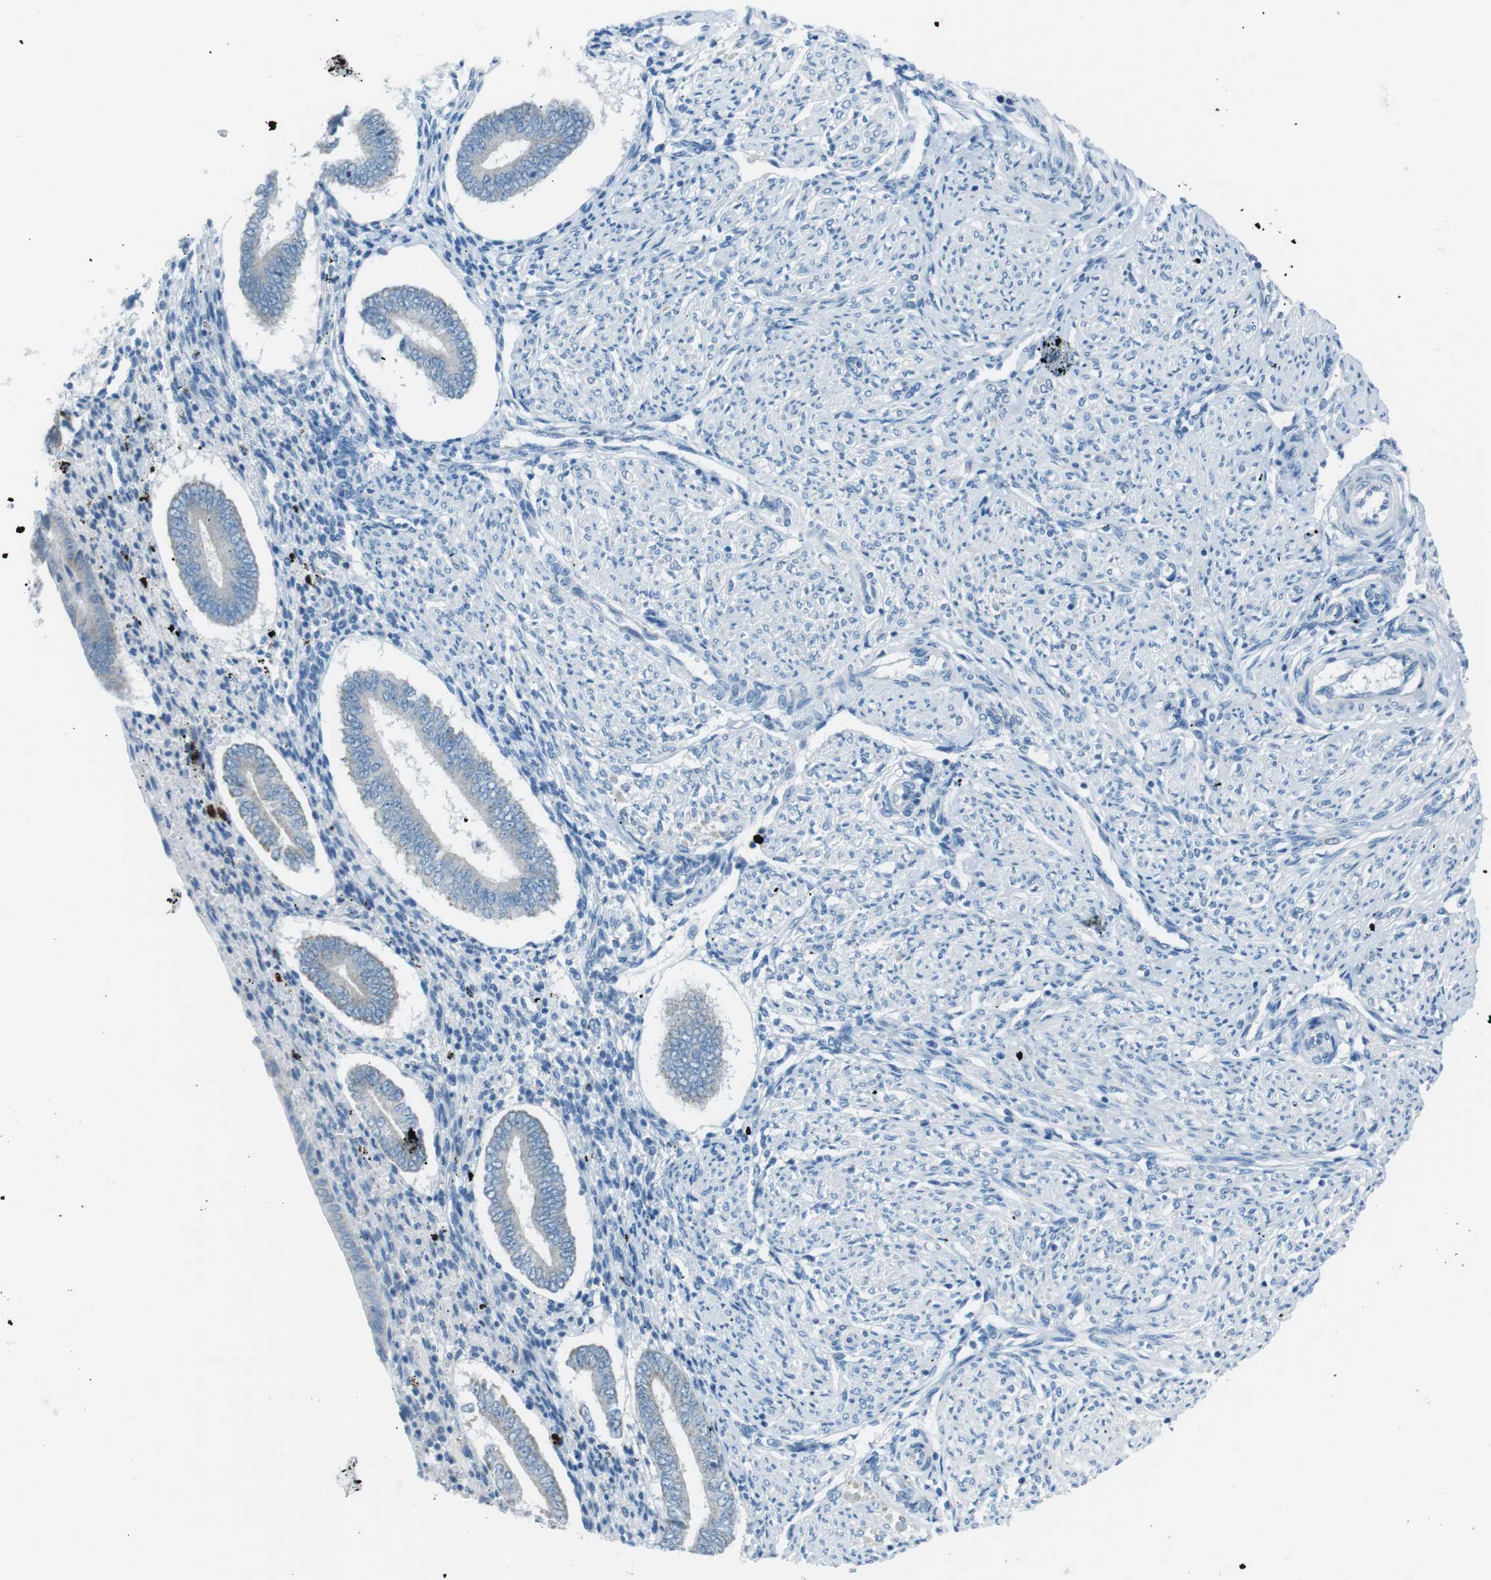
{"staining": {"intensity": "negative", "quantity": "none", "location": "none"}, "tissue": "endometrium", "cell_type": "Cells in endometrial stroma", "image_type": "normal", "snomed": [{"axis": "morphology", "description": "Normal tissue, NOS"}, {"axis": "topography", "description": "Endometrium"}], "caption": "Histopathology image shows no protein expression in cells in endometrial stroma of normal endometrium.", "gene": "DNAJA3", "patient": {"sex": "female", "age": 42}}